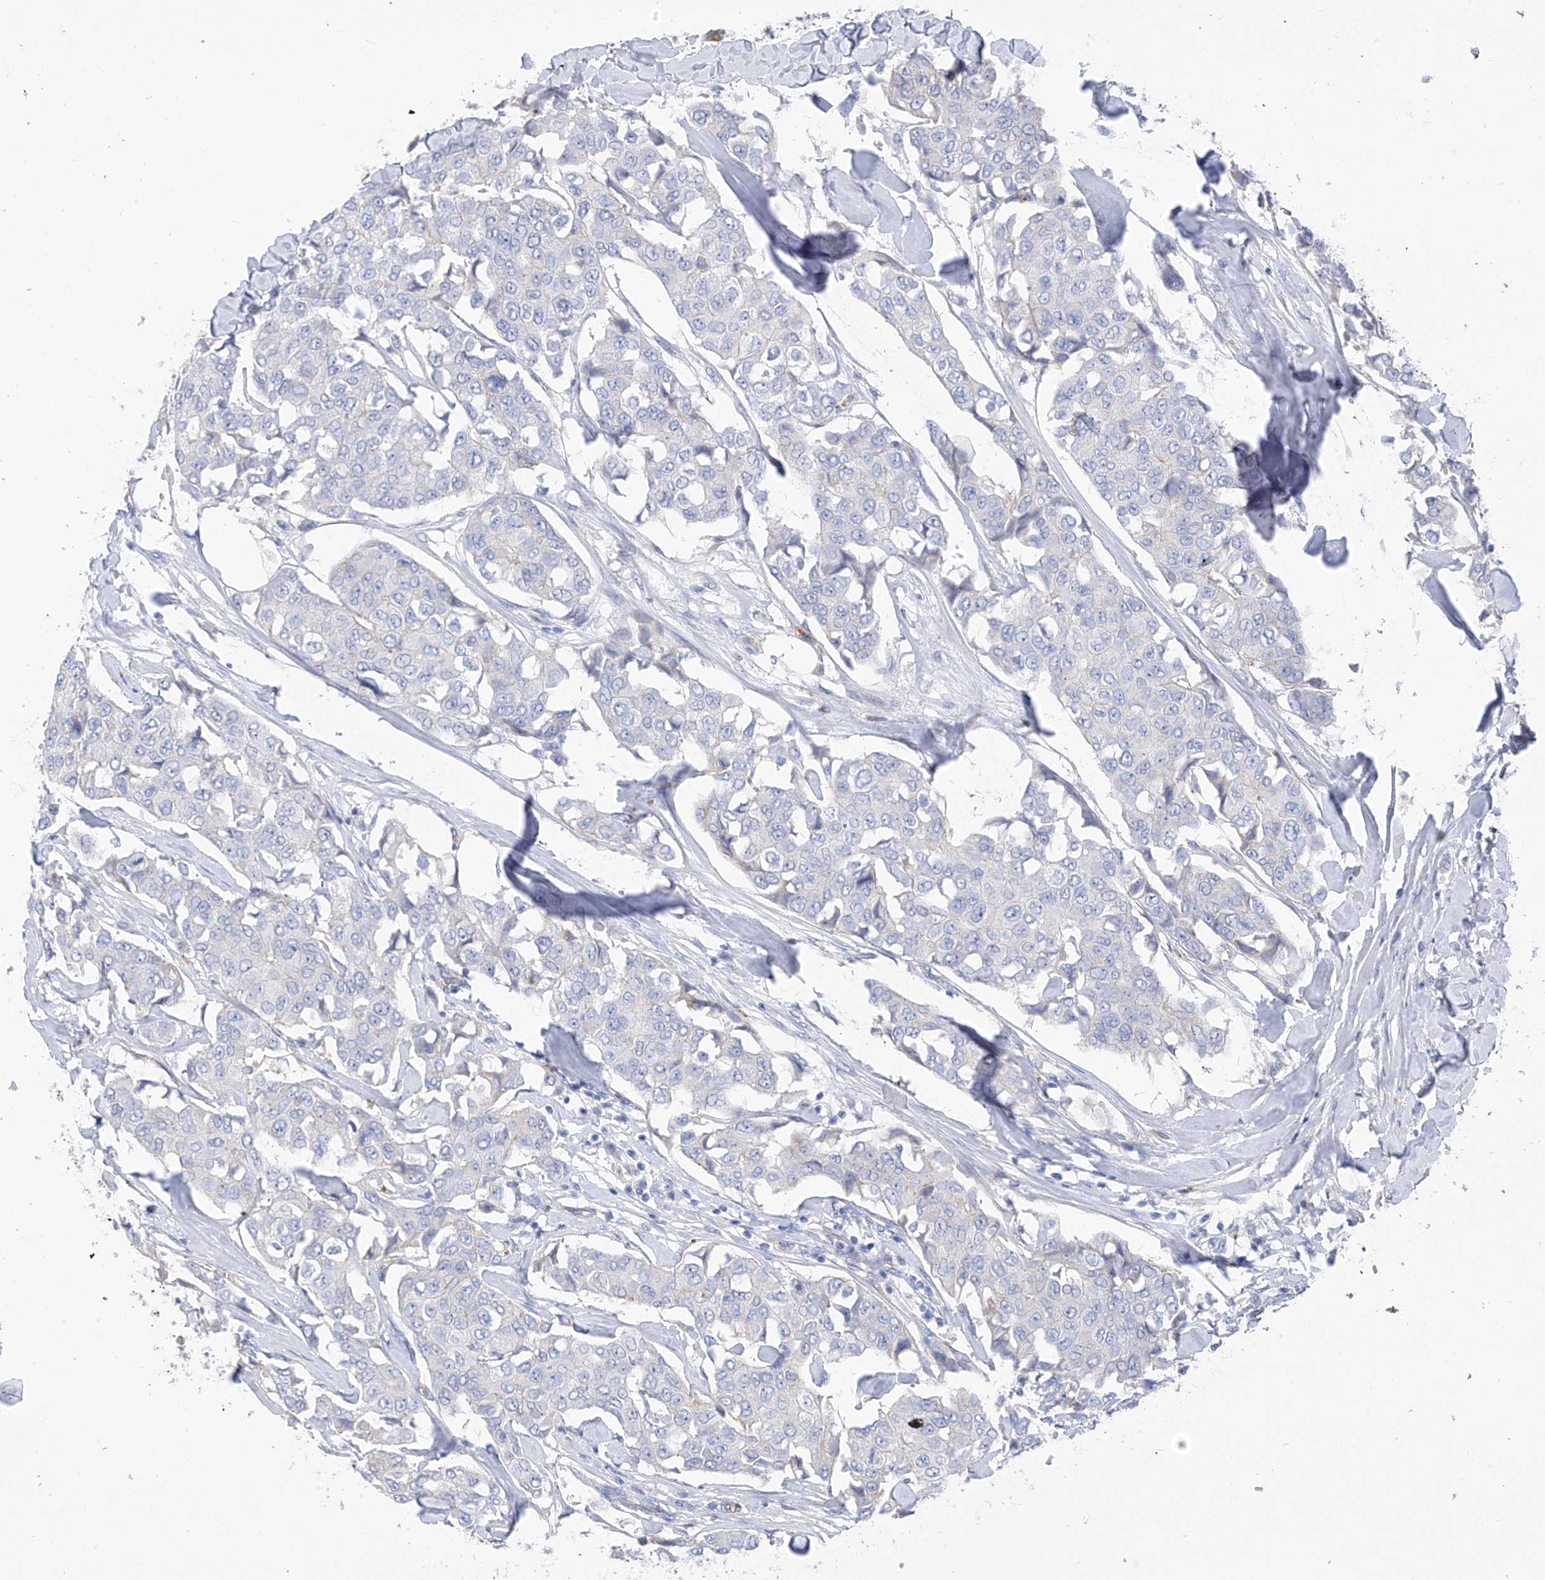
{"staining": {"intensity": "negative", "quantity": "none", "location": "none"}, "tissue": "breast cancer", "cell_type": "Tumor cells", "image_type": "cancer", "snomed": [{"axis": "morphology", "description": "Duct carcinoma"}, {"axis": "topography", "description": "Breast"}], "caption": "Tumor cells are negative for brown protein staining in breast cancer. (DAB IHC visualized using brightfield microscopy, high magnification).", "gene": "ITGA9", "patient": {"sex": "female", "age": 80}}